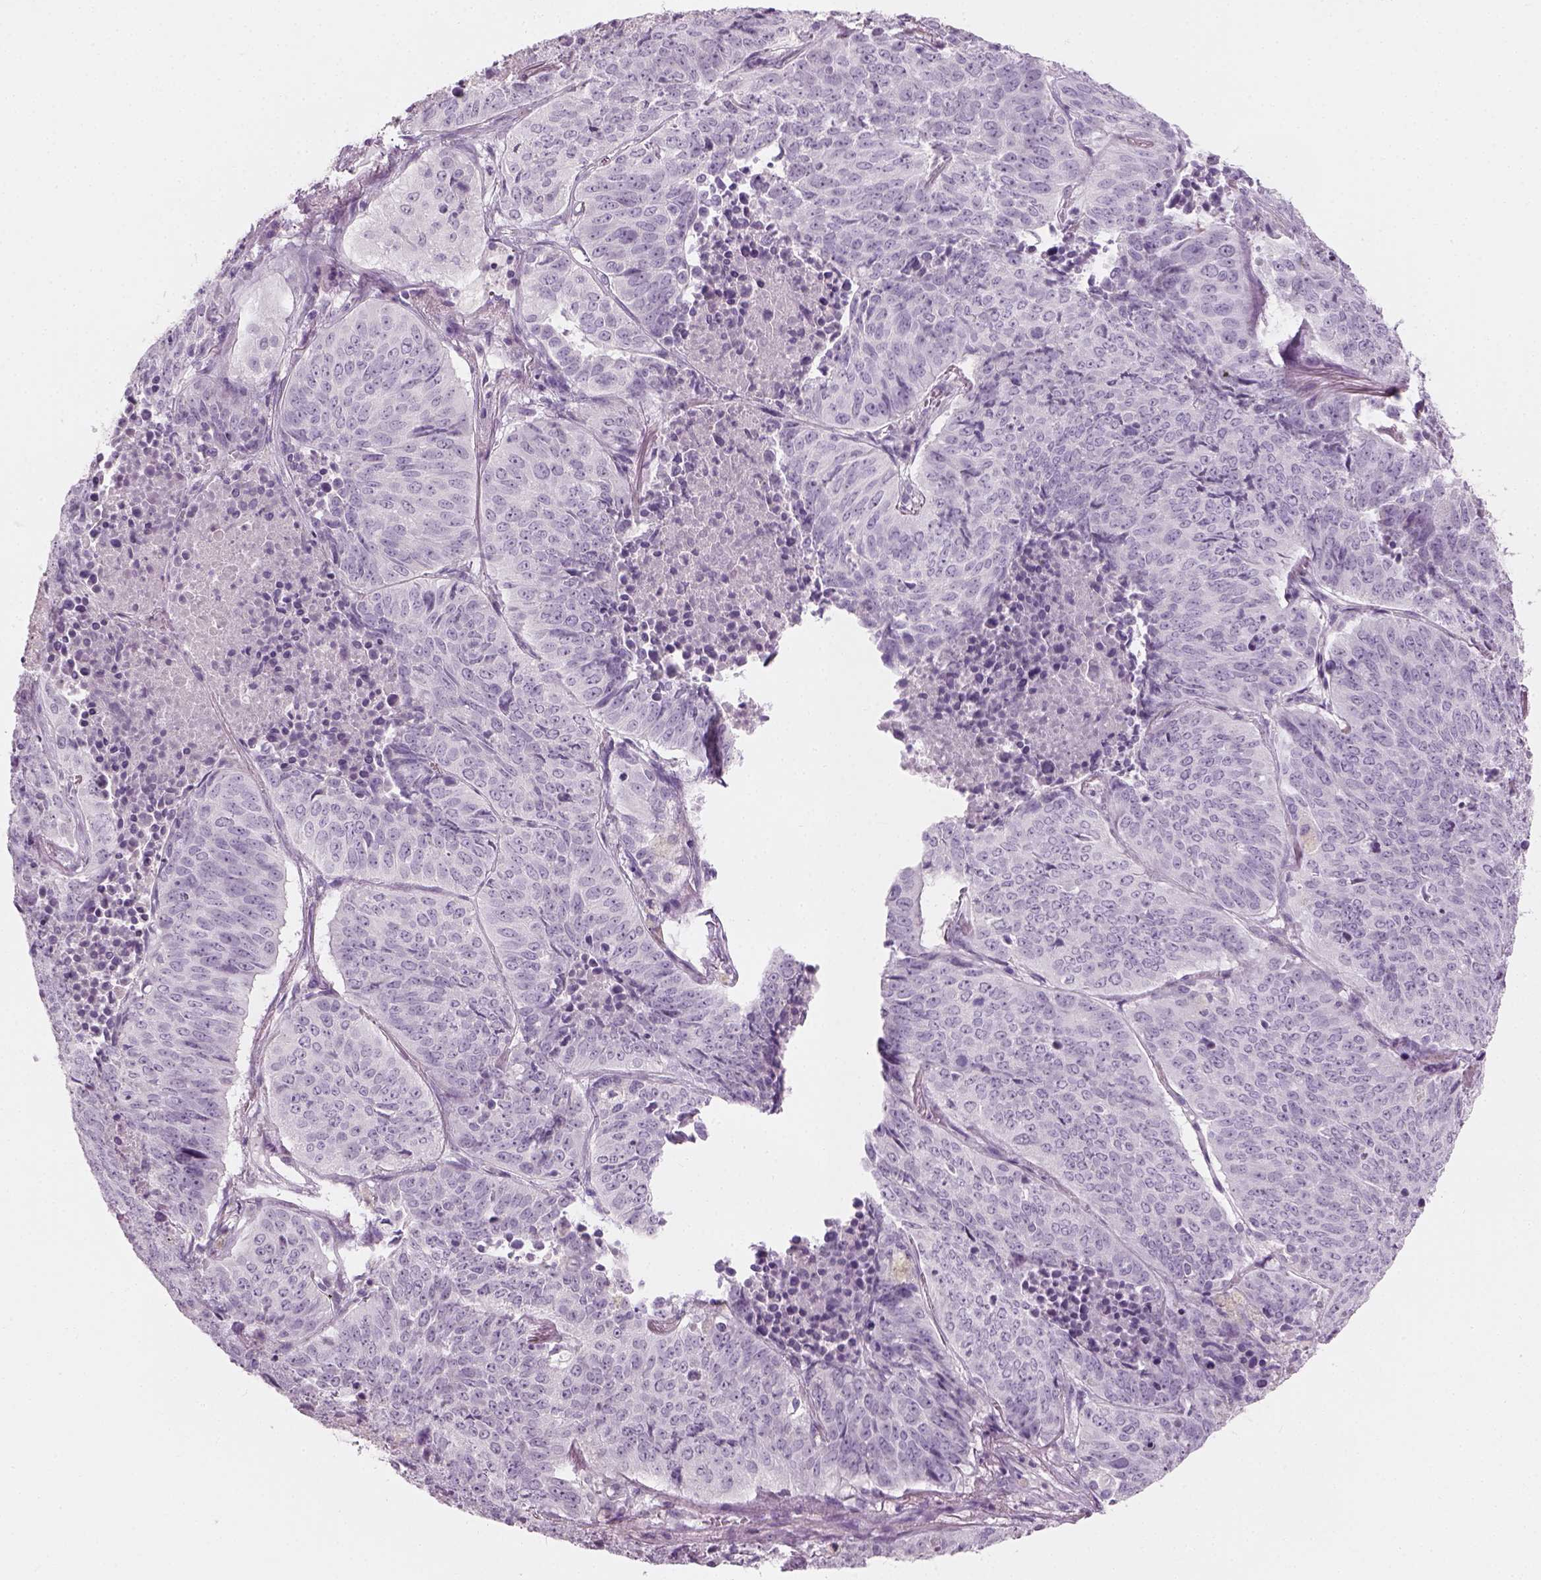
{"staining": {"intensity": "negative", "quantity": "none", "location": "none"}, "tissue": "lung cancer", "cell_type": "Tumor cells", "image_type": "cancer", "snomed": [{"axis": "morphology", "description": "Normal tissue, NOS"}, {"axis": "morphology", "description": "Squamous cell carcinoma, NOS"}, {"axis": "topography", "description": "Bronchus"}, {"axis": "topography", "description": "Lung"}], "caption": "DAB immunohistochemical staining of human lung cancer shows no significant staining in tumor cells.", "gene": "TH", "patient": {"sex": "male", "age": 64}}